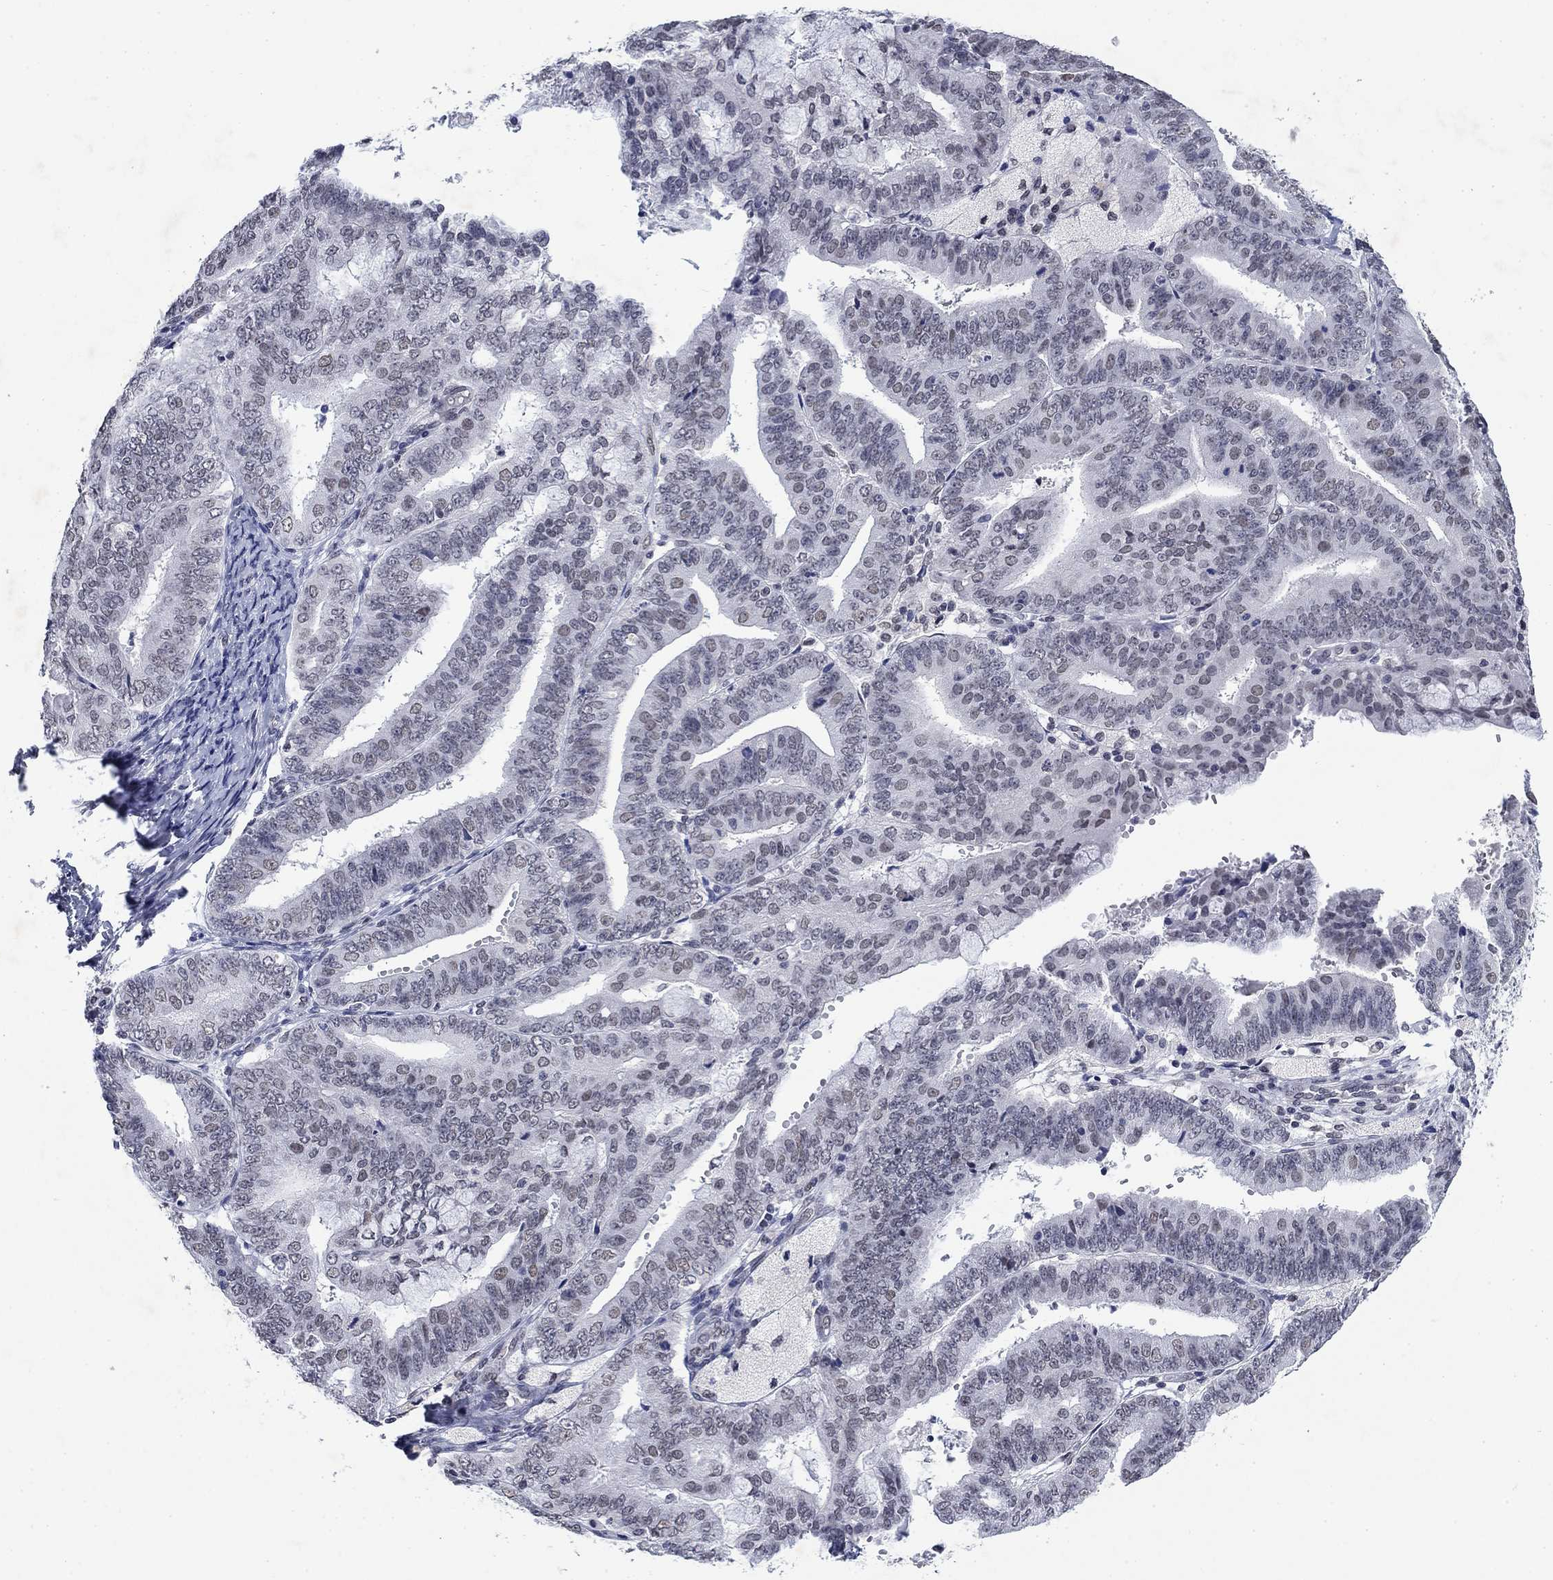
{"staining": {"intensity": "weak", "quantity": "<25%", "location": "nuclear"}, "tissue": "endometrial cancer", "cell_type": "Tumor cells", "image_type": "cancer", "snomed": [{"axis": "morphology", "description": "Adenocarcinoma, NOS"}, {"axis": "topography", "description": "Endometrium"}], "caption": "Immunohistochemistry micrograph of endometrial cancer stained for a protein (brown), which exhibits no staining in tumor cells.", "gene": "TOR1AIP1", "patient": {"sex": "female", "age": 63}}